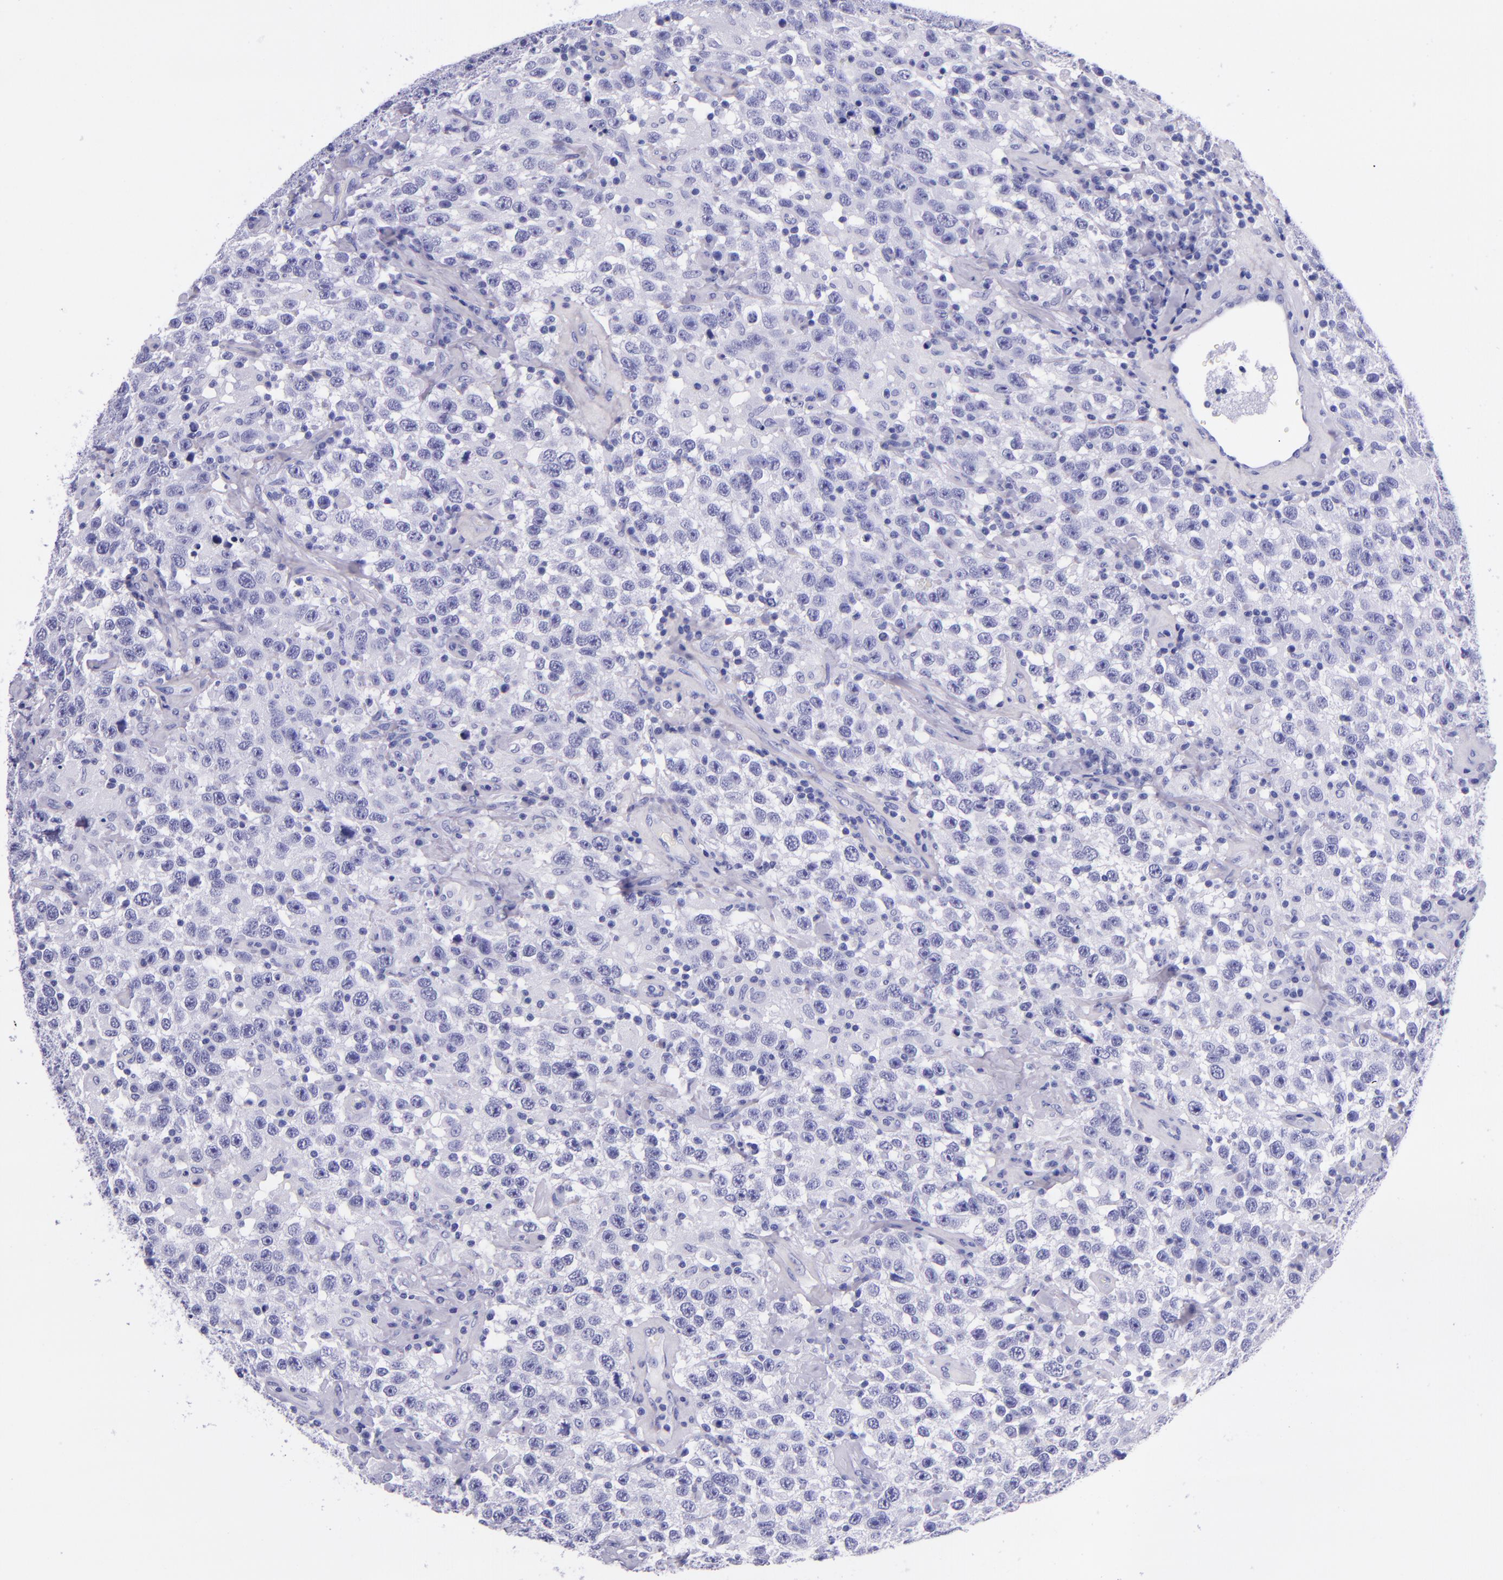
{"staining": {"intensity": "negative", "quantity": "none", "location": "none"}, "tissue": "testis cancer", "cell_type": "Tumor cells", "image_type": "cancer", "snomed": [{"axis": "morphology", "description": "Seminoma, NOS"}, {"axis": "topography", "description": "Testis"}], "caption": "Testis cancer (seminoma) stained for a protein using IHC exhibits no staining tumor cells.", "gene": "MBP", "patient": {"sex": "male", "age": 41}}